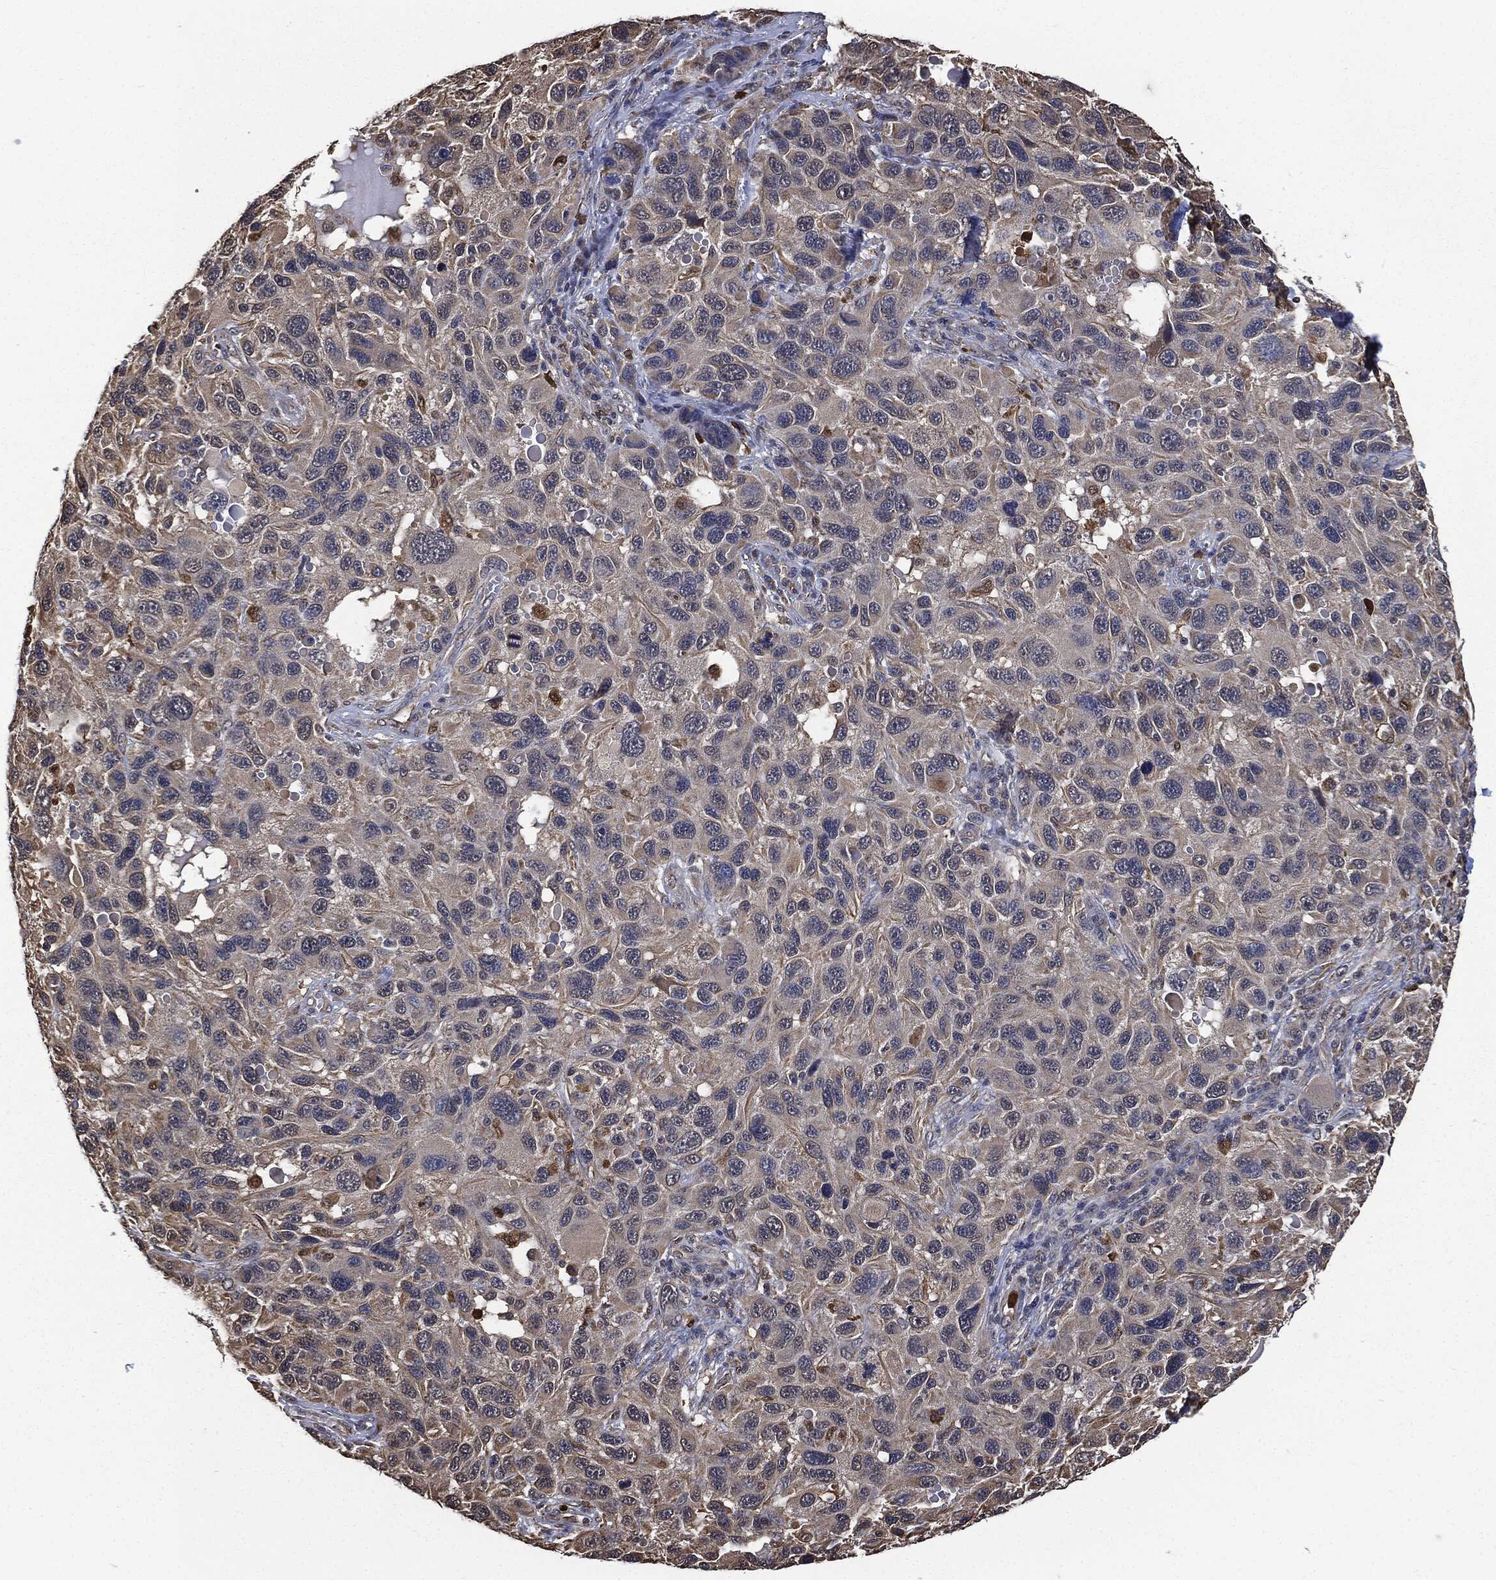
{"staining": {"intensity": "weak", "quantity": "<25%", "location": "cytoplasmic/membranous"}, "tissue": "melanoma", "cell_type": "Tumor cells", "image_type": "cancer", "snomed": [{"axis": "morphology", "description": "Malignant melanoma, NOS"}, {"axis": "topography", "description": "Skin"}], "caption": "IHC histopathology image of neoplastic tissue: human malignant melanoma stained with DAB shows no significant protein staining in tumor cells.", "gene": "S100A9", "patient": {"sex": "male", "age": 53}}